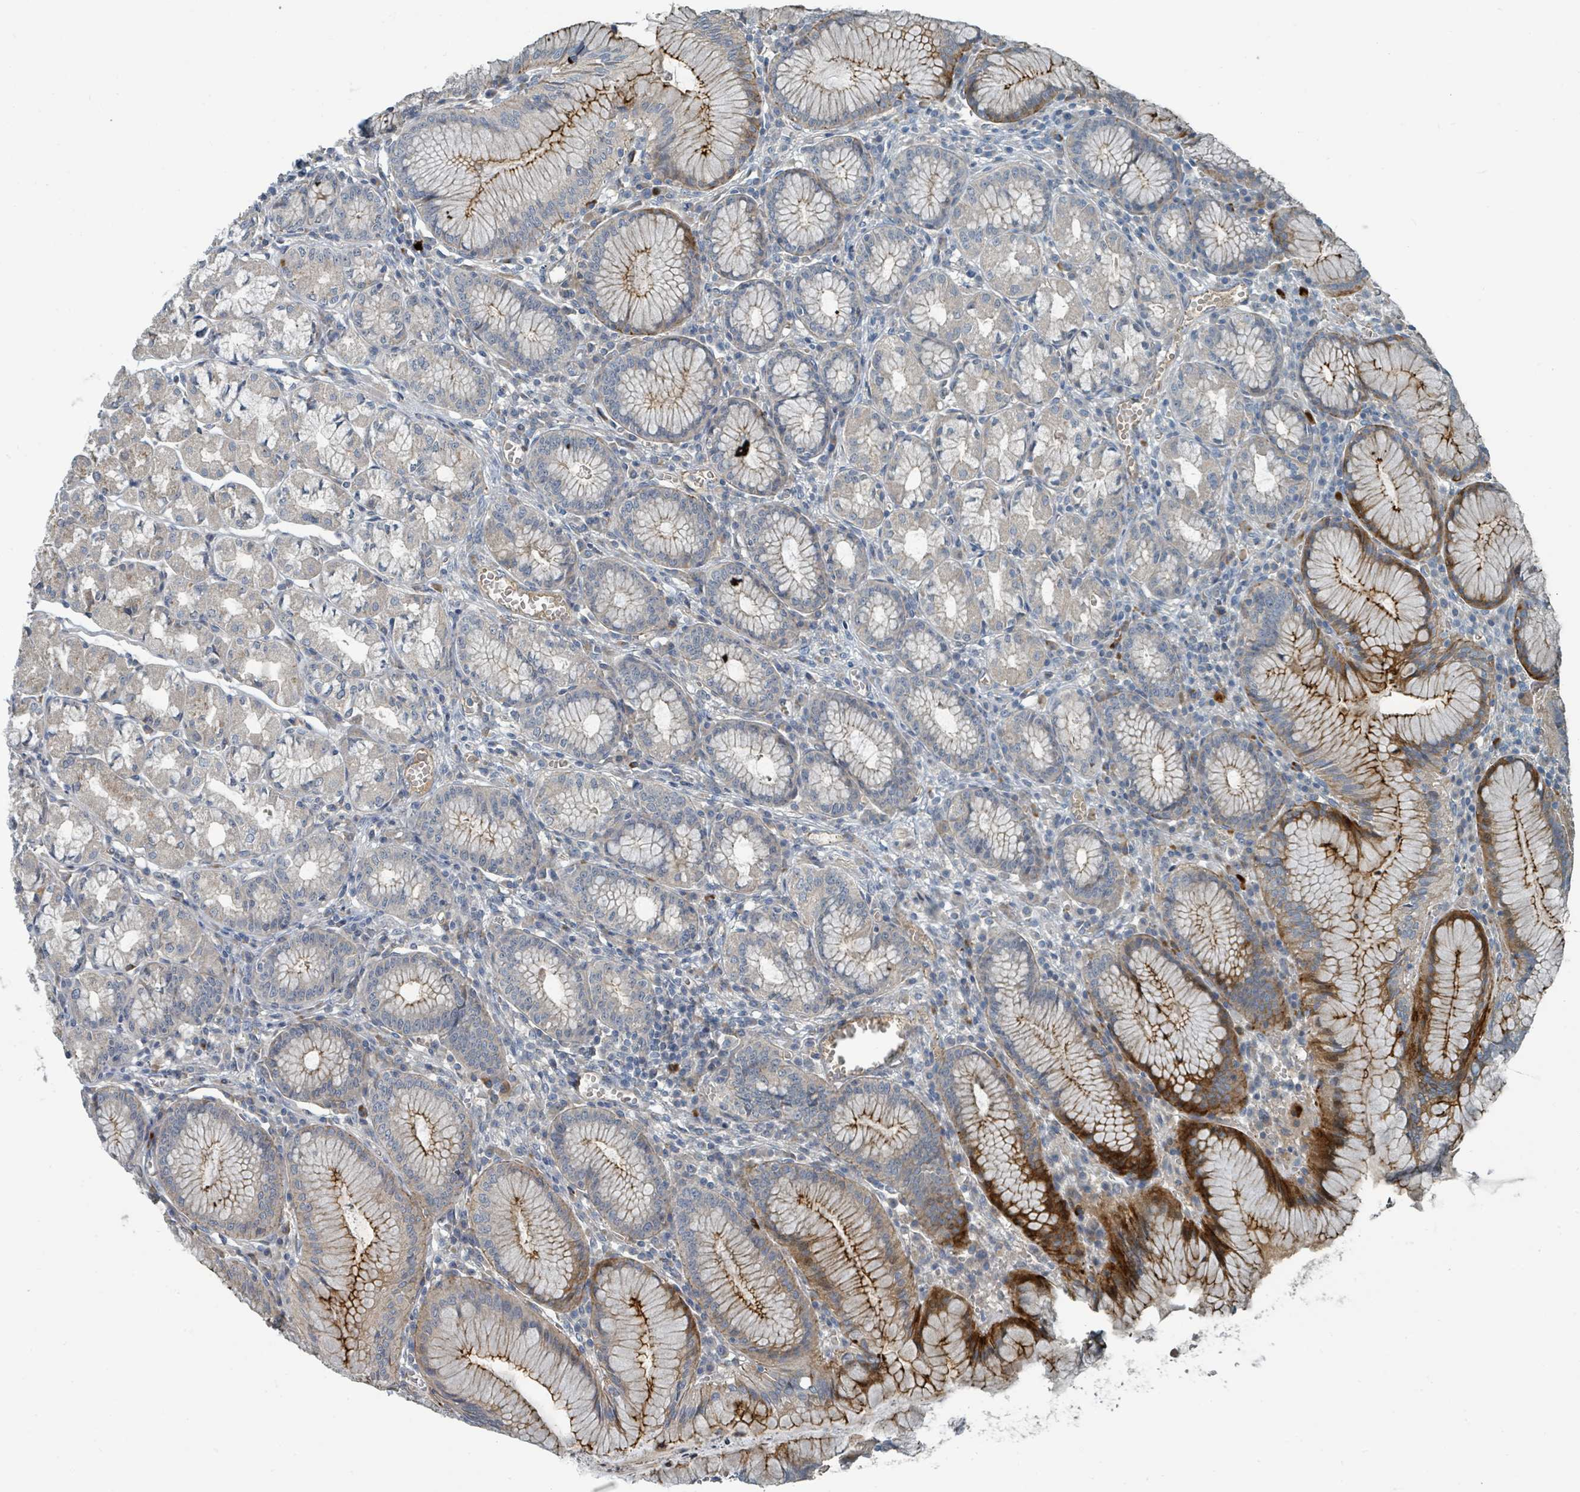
{"staining": {"intensity": "strong", "quantity": "<25%", "location": "cytoplasmic/membranous"}, "tissue": "stomach", "cell_type": "Glandular cells", "image_type": "normal", "snomed": [{"axis": "morphology", "description": "Normal tissue, NOS"}, {"axis": "topography", "description": "Stomach"}], "caption": "Protein expression analysis of unremarkable stomach reveals strong cytoplasmic/membranous staining in approximately <25% of glandular cells.", "gene": "SLC44A5", "patient": {"sex": "male", "age": 55}}